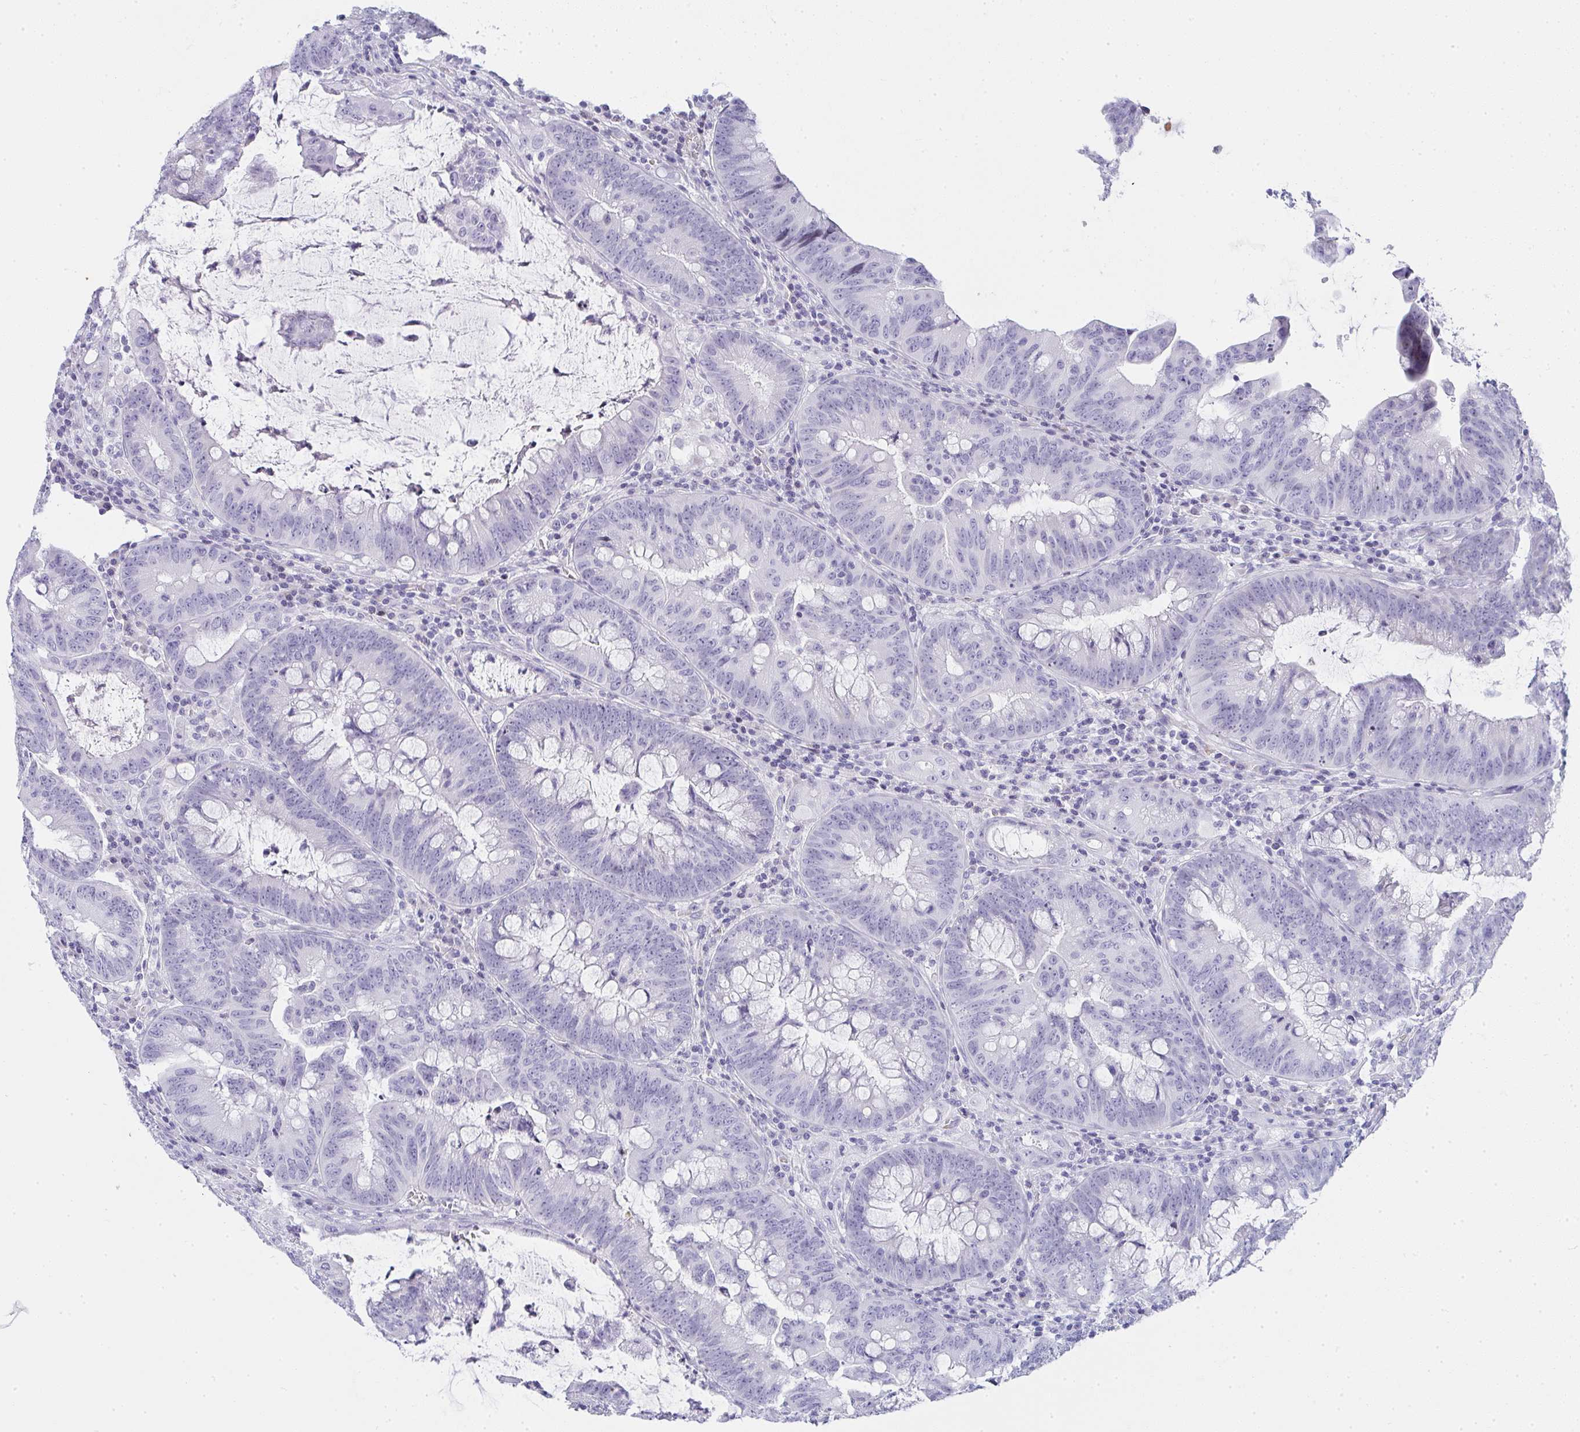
{"staining": {"intensity": "negative", "quantity": "none", "location": "none"}, "tissue": "colorectal cancer", "cell_type": "Tumor cells", "image_type": "cancer", "snomed": [{"axis": "morphology", "description": "Adenocarcinoma, NOS"}, {"axis": "topography", "description": "Colon"}], "caption": "There is no significant expression in tumor cells of colorectal adenocarcinoma. (Brightfield microscopy of DAB IHC at high magnification).", "gene": "ZNF182", "patient": {"sex": "male", "age": 62}}